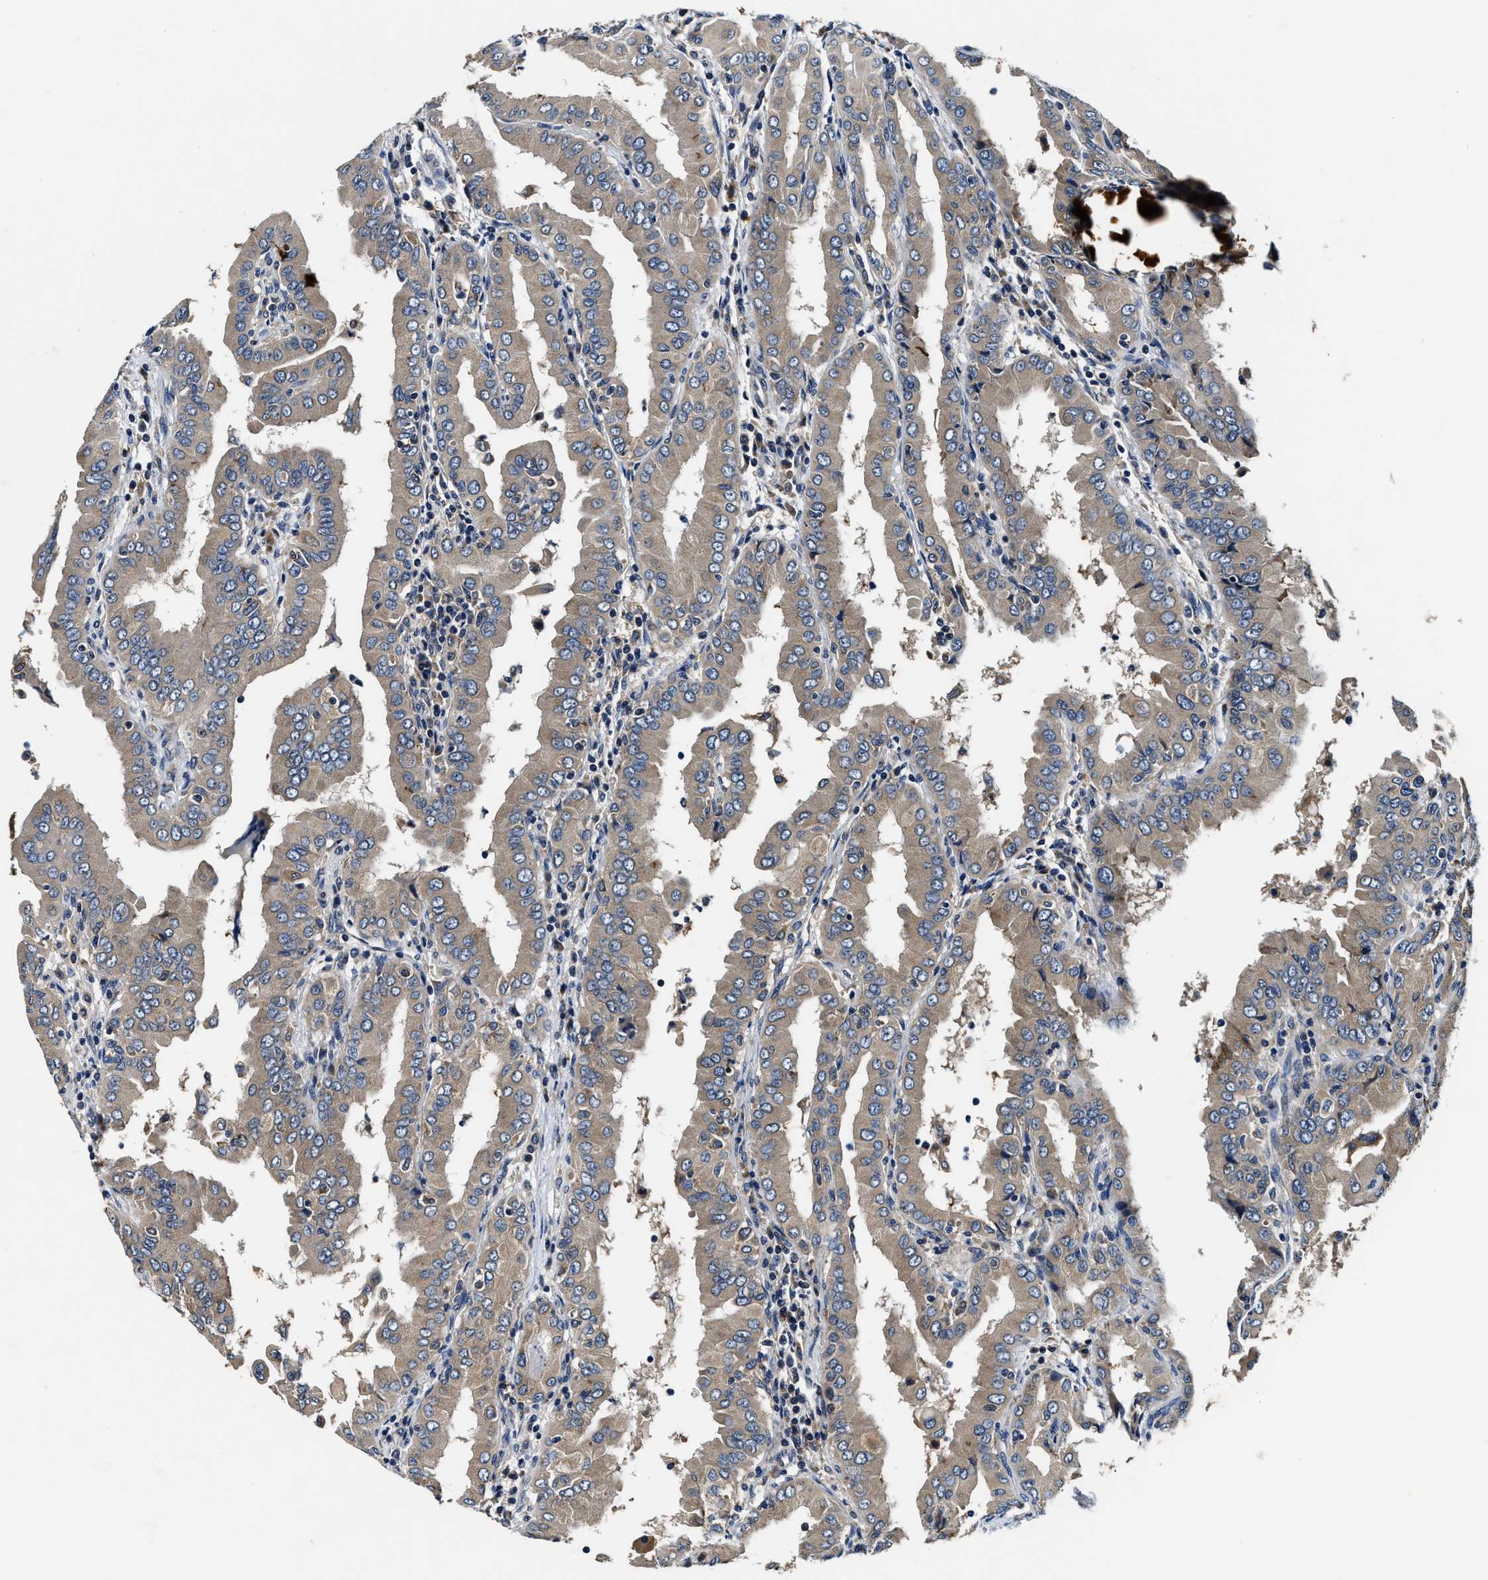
{"staining": {"intensity": "weak", "quantity": ">75%", "location": "cytoplasmic/membranous"}, "tissue": "thyroid cancer", "cell_type": "Tumor cells", "image_type": "cancer", "snomed": [{"axis": "morphology", "description": "Papillary adenocarcinoma, NOS"}, {"axis": "topography", "description": "Thyroid gland"}], "caption": "This is an image of immunohistochemistry staining of thyroid papillary adenocarcinoma, which shows weak expression in the cytoplasmic/membranous of tumor cells.", "gene": "PI4KB", "patient": {"sex": "male", "age": 33}}